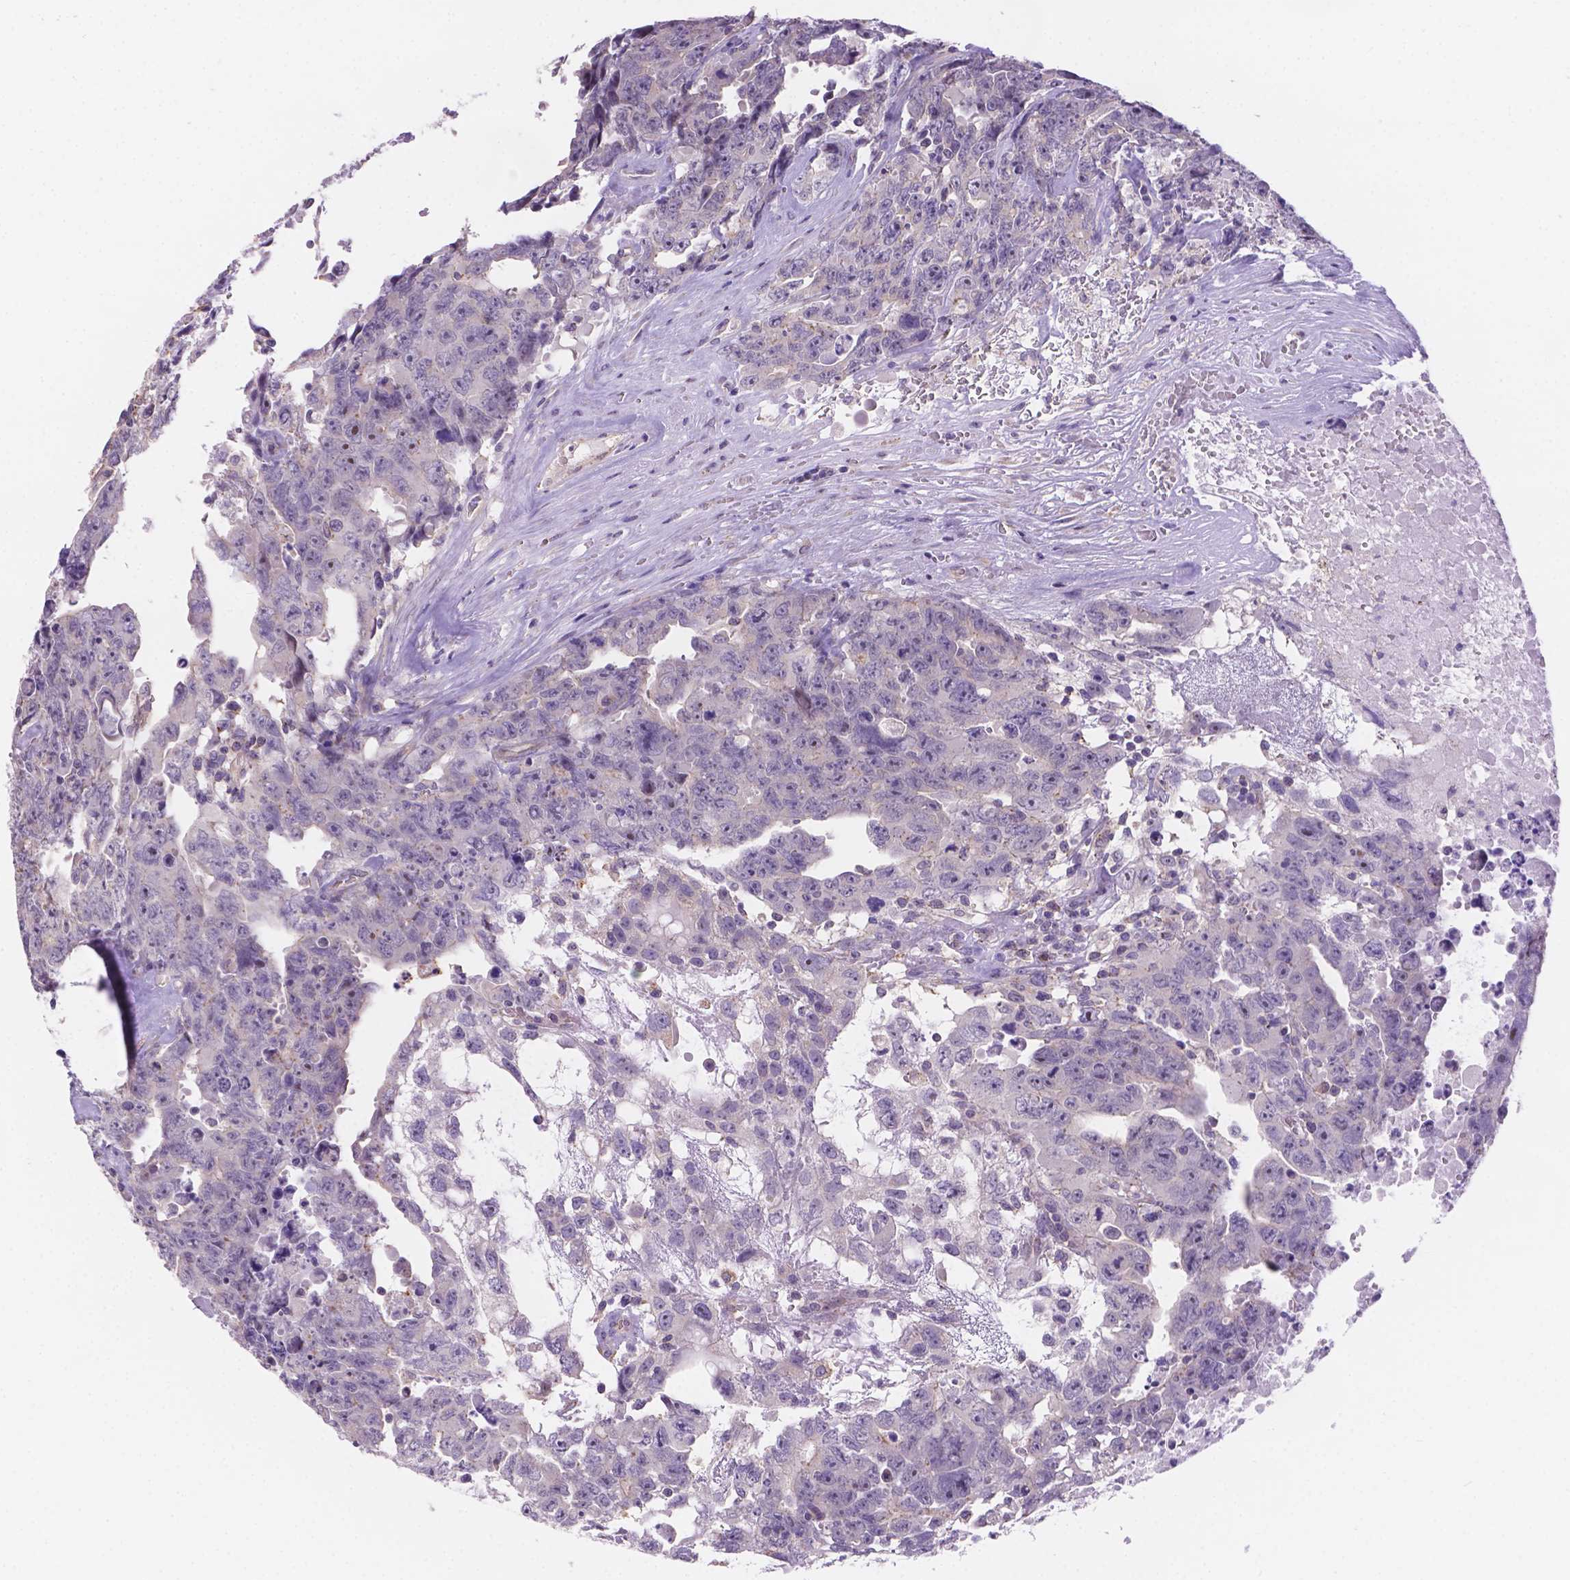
{"staining": {"intensity": "negative", "quantity": "none", "location": "none"}, "tissue": "testis cancer", "cell_type": "Tumor cells", "image_type": "cancer", "snomed": [{"axis": "morphology", "description": "Carcinoma, Embryonal, NOS"}, {"axis": "topography", "description": "Testis"}], "caption": "There is no significant staining in tumor cells of testis cancer.", "gene": "CD96", "patient": {"sex": "male", "age": 24}}